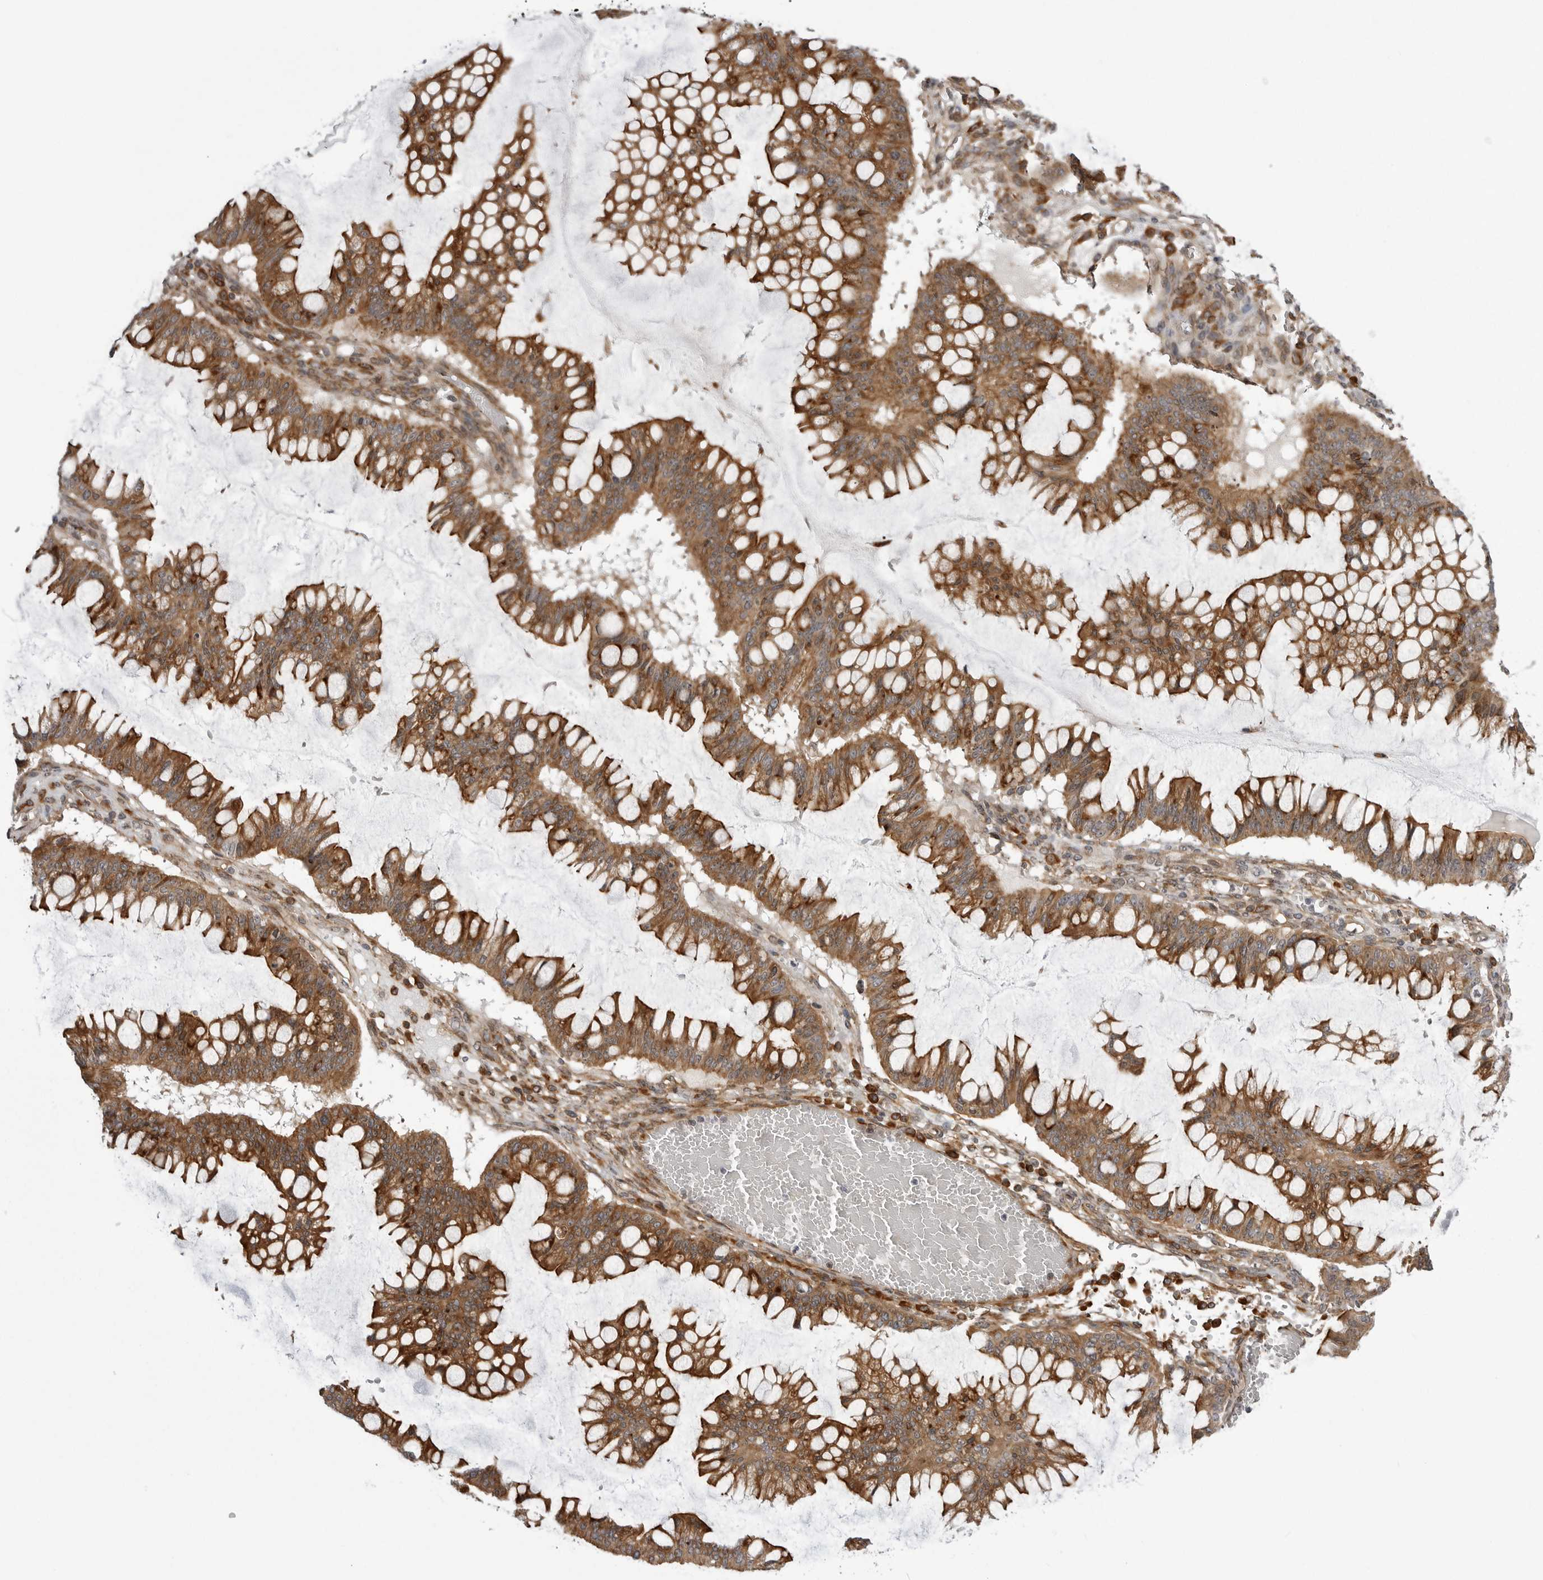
{"staining": {"intensity": "moderate", "quantity": ">75%", "location": "cytoplasmic/membranous"}, "tissue": "ovarian cancer", "cell_type": "Tumor cells", "image_type": "cancer", "snomed": [{"axis": "morphology", "description": "Cystadenocarcinoma, mucinous, NOS"}, {"axis": "topography", "description": "Ovary"}], "caption": "Ovarian cancer (mucinous cystadenocarcinoma) stained with DAB (3,3'-diaminobenzidine) IHC reveals medium levels of moderate cytoplasmic/membranous positivity in about >75% of tumor cells.", "gene": "ARL5A", "patient": {"sex": "female", "age": 73}}